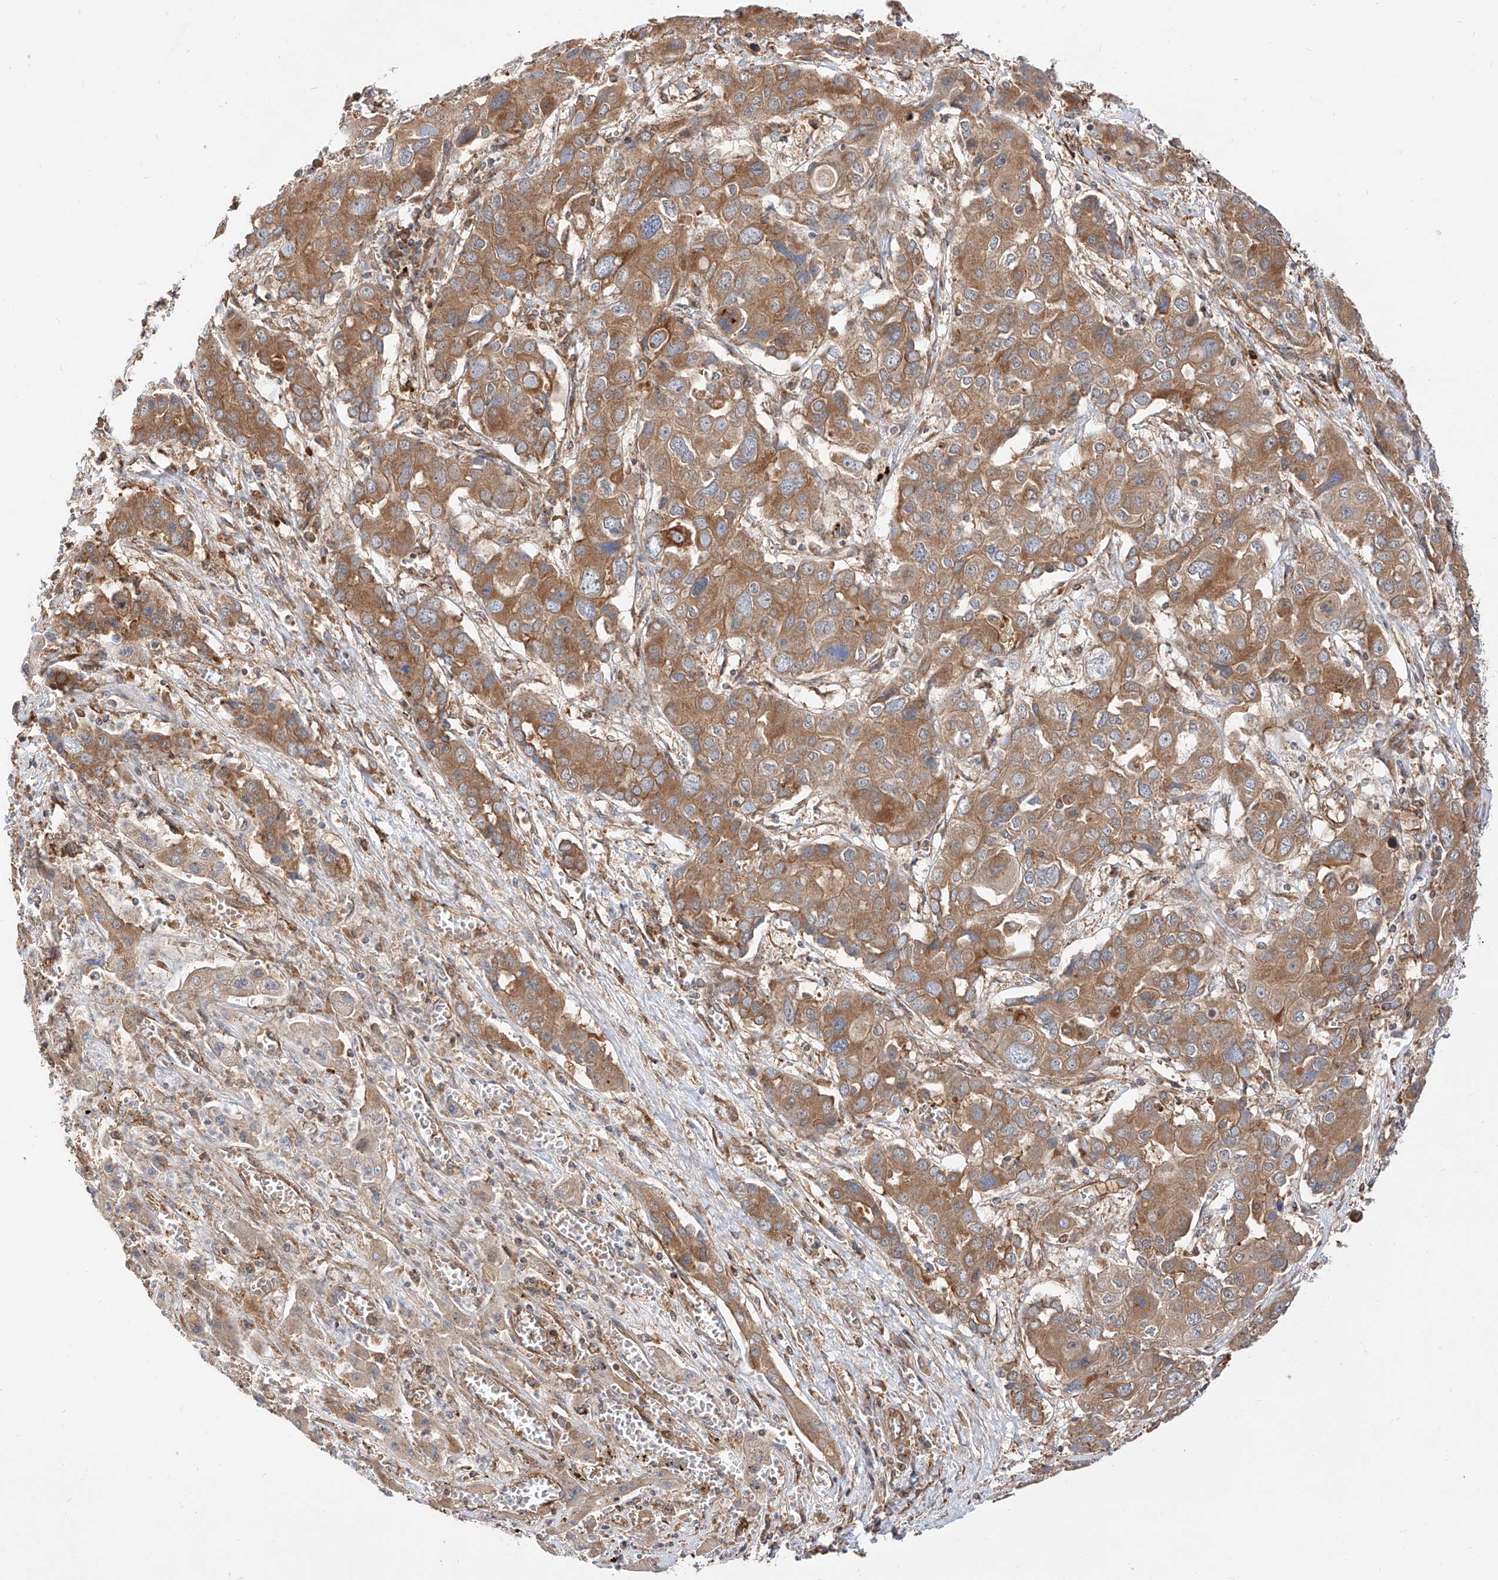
{"staining": {"intensity": "moderate", "quantity": ">75%", "location": "cytoplasmic/membranous"}, "tissue": "liver cancer", "cell_type": "Tumor cells", "image_type": "cancer", "snomed": [{"axis": "morphology", "description": "Cholangiocarcinoma"}, {"axis": "topography", "description": "Liver"}], "caption": "Immunohistochemistry of human liver cholangiocarcinoma displays medium levels of moderate cytoplasmic/membranous staining in approximately >75% of tumor cells.", "gene": "ISCA2", "patient": {"sex": "male", "age": 67}}